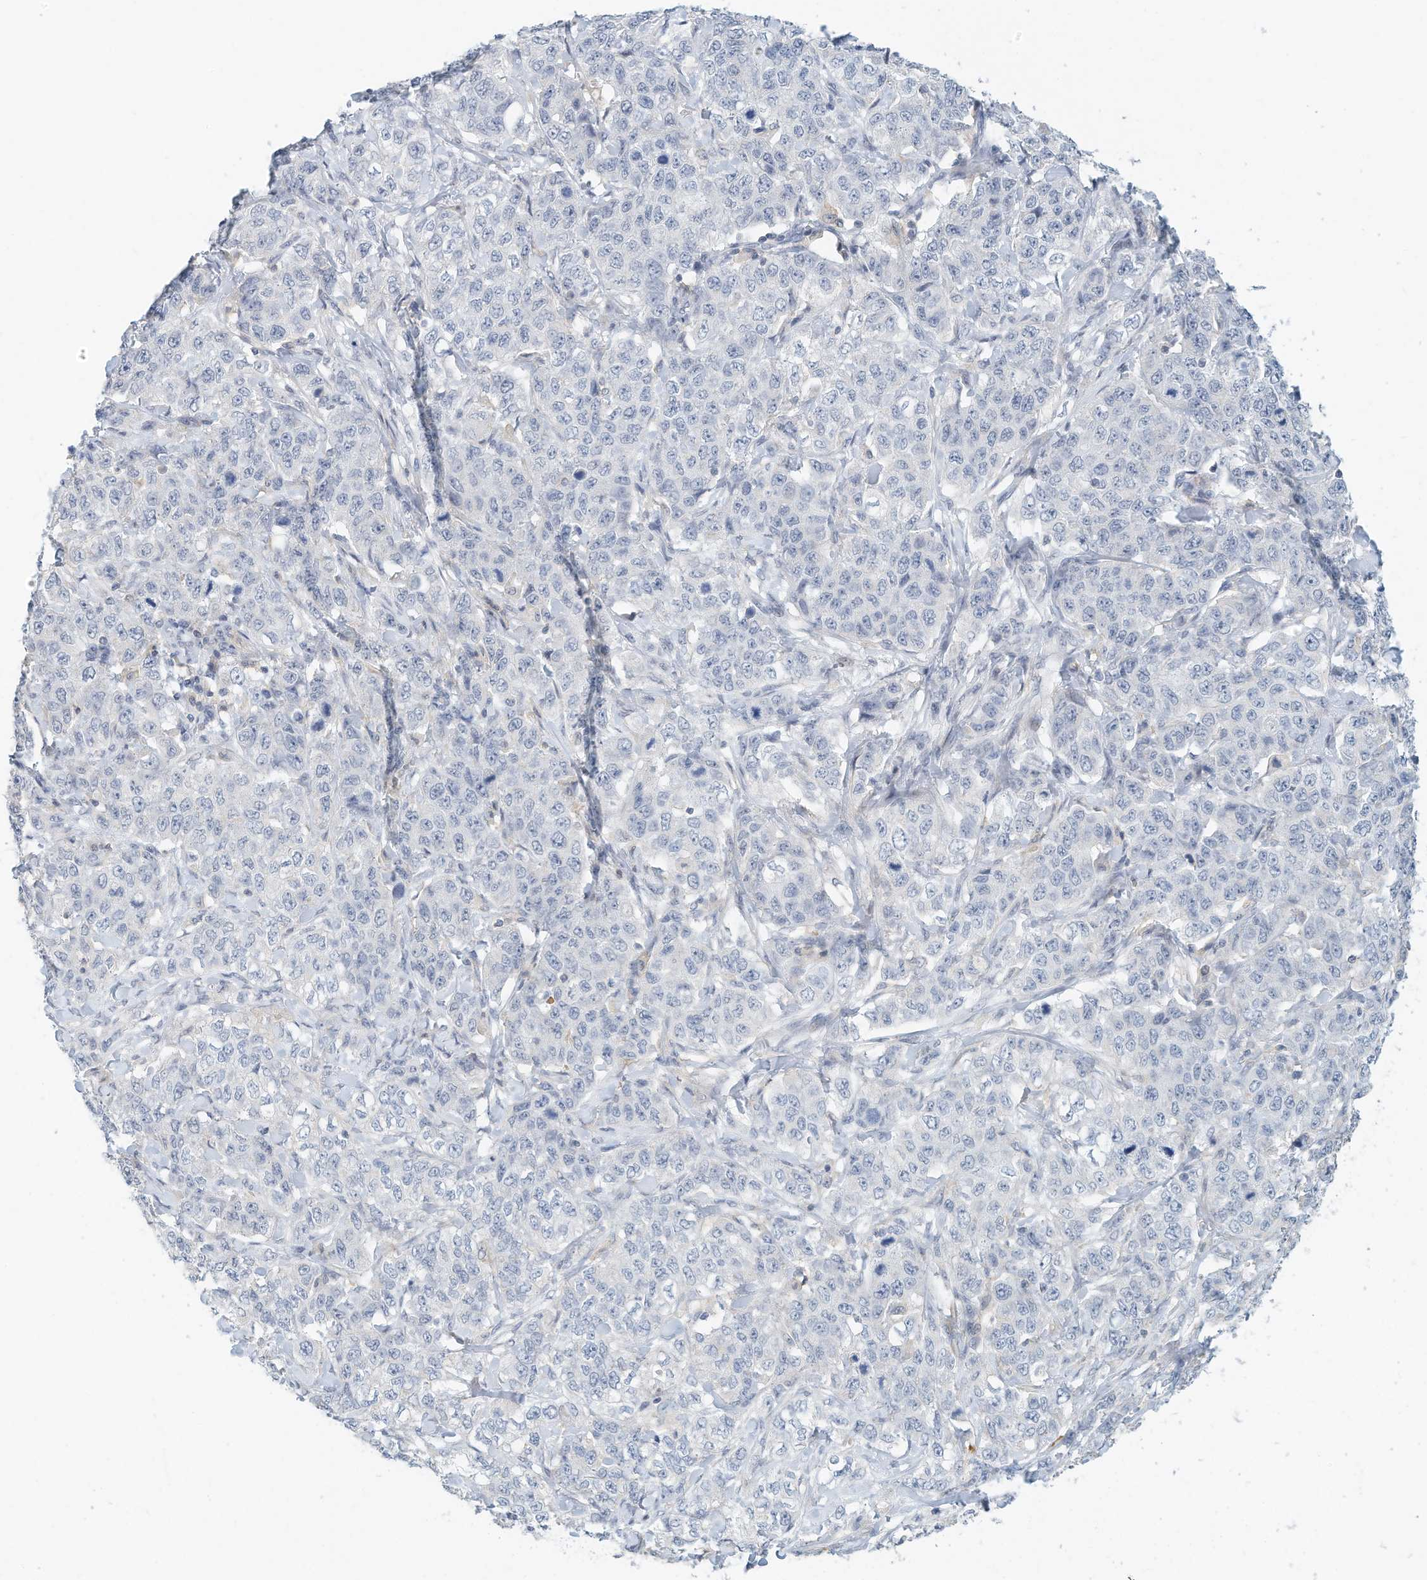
{"staining": {"intensity": "negative", "quantity": "none", "location": "none"}, "tissue": "stomach cancer", "cell_type": "Tumor cells", "image_type": "cancer", "snomed": [{"axis": "morphology", "description": "Adenocarcinoma, NOS"}, {"axis": "topography", "description": "Stomach"}], "caption": "Tumor cells show no significant protein positivity in stomach adenocarcinoma.", "gene": "MICAL1", "patient": {"sex": "male", "age": 48}}